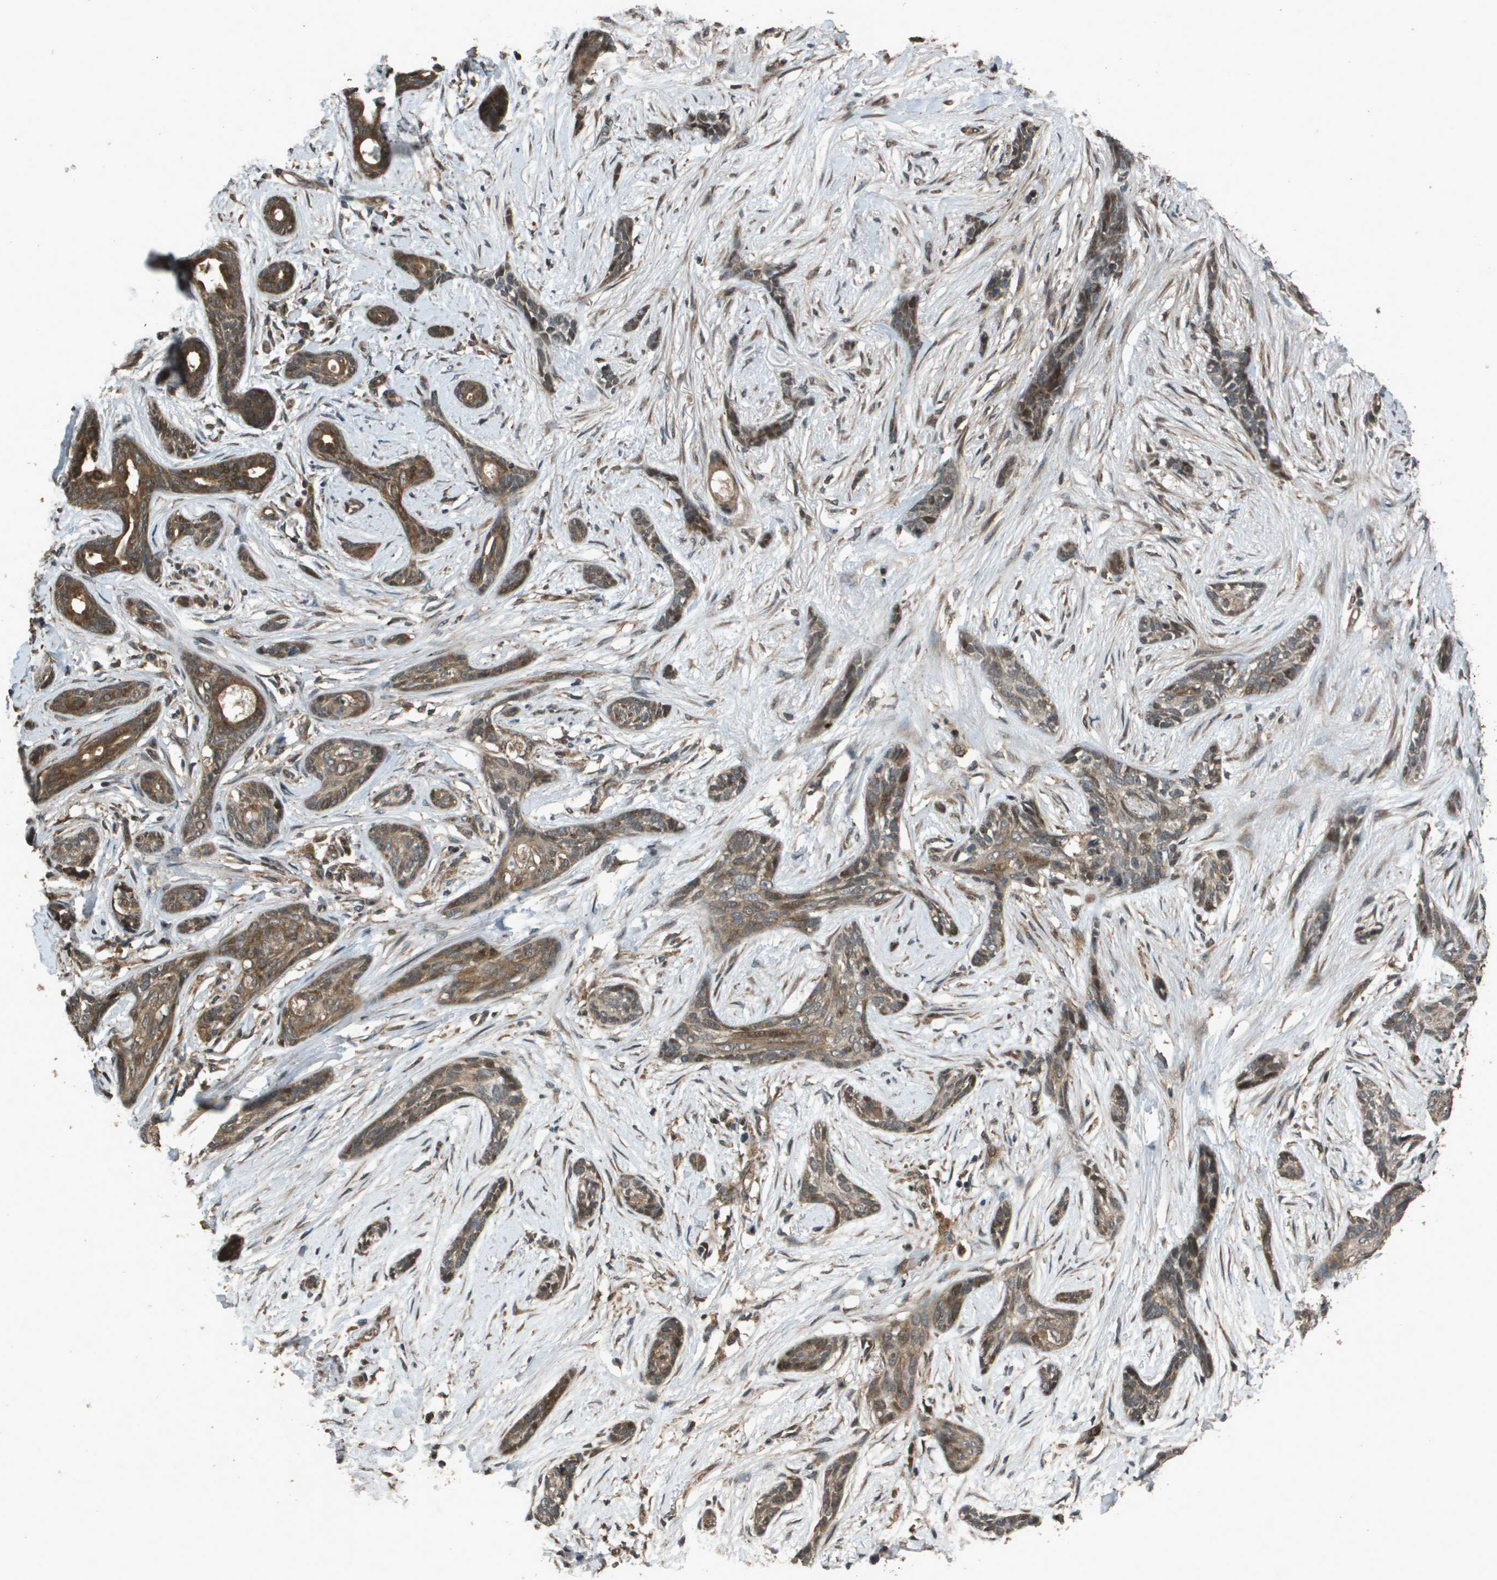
{"staining": {"intensity": "moderate", "quantity": ">75%", "location": "cytoplasmic/membranous"}, "tissue": "skin cancer", "cell_type": "Tumor cells", "image_type": "cancer", "snomed": [{"axis": "morphology", "description": "Basal cell carcinoma"}, {"axis": "morphology", "description": "Adnexal tumor, benign"}, {"axis": "topography", "description": "Skin"}], "caption": "Human benign adnexal tumor (skin) stained for a protein (brown) exhibits moderate cytoplasmic/membranous positive staining in about >75% of tumor cells.", "gene": "FIG4", "patient": {"sex": "female", "age": 42}}